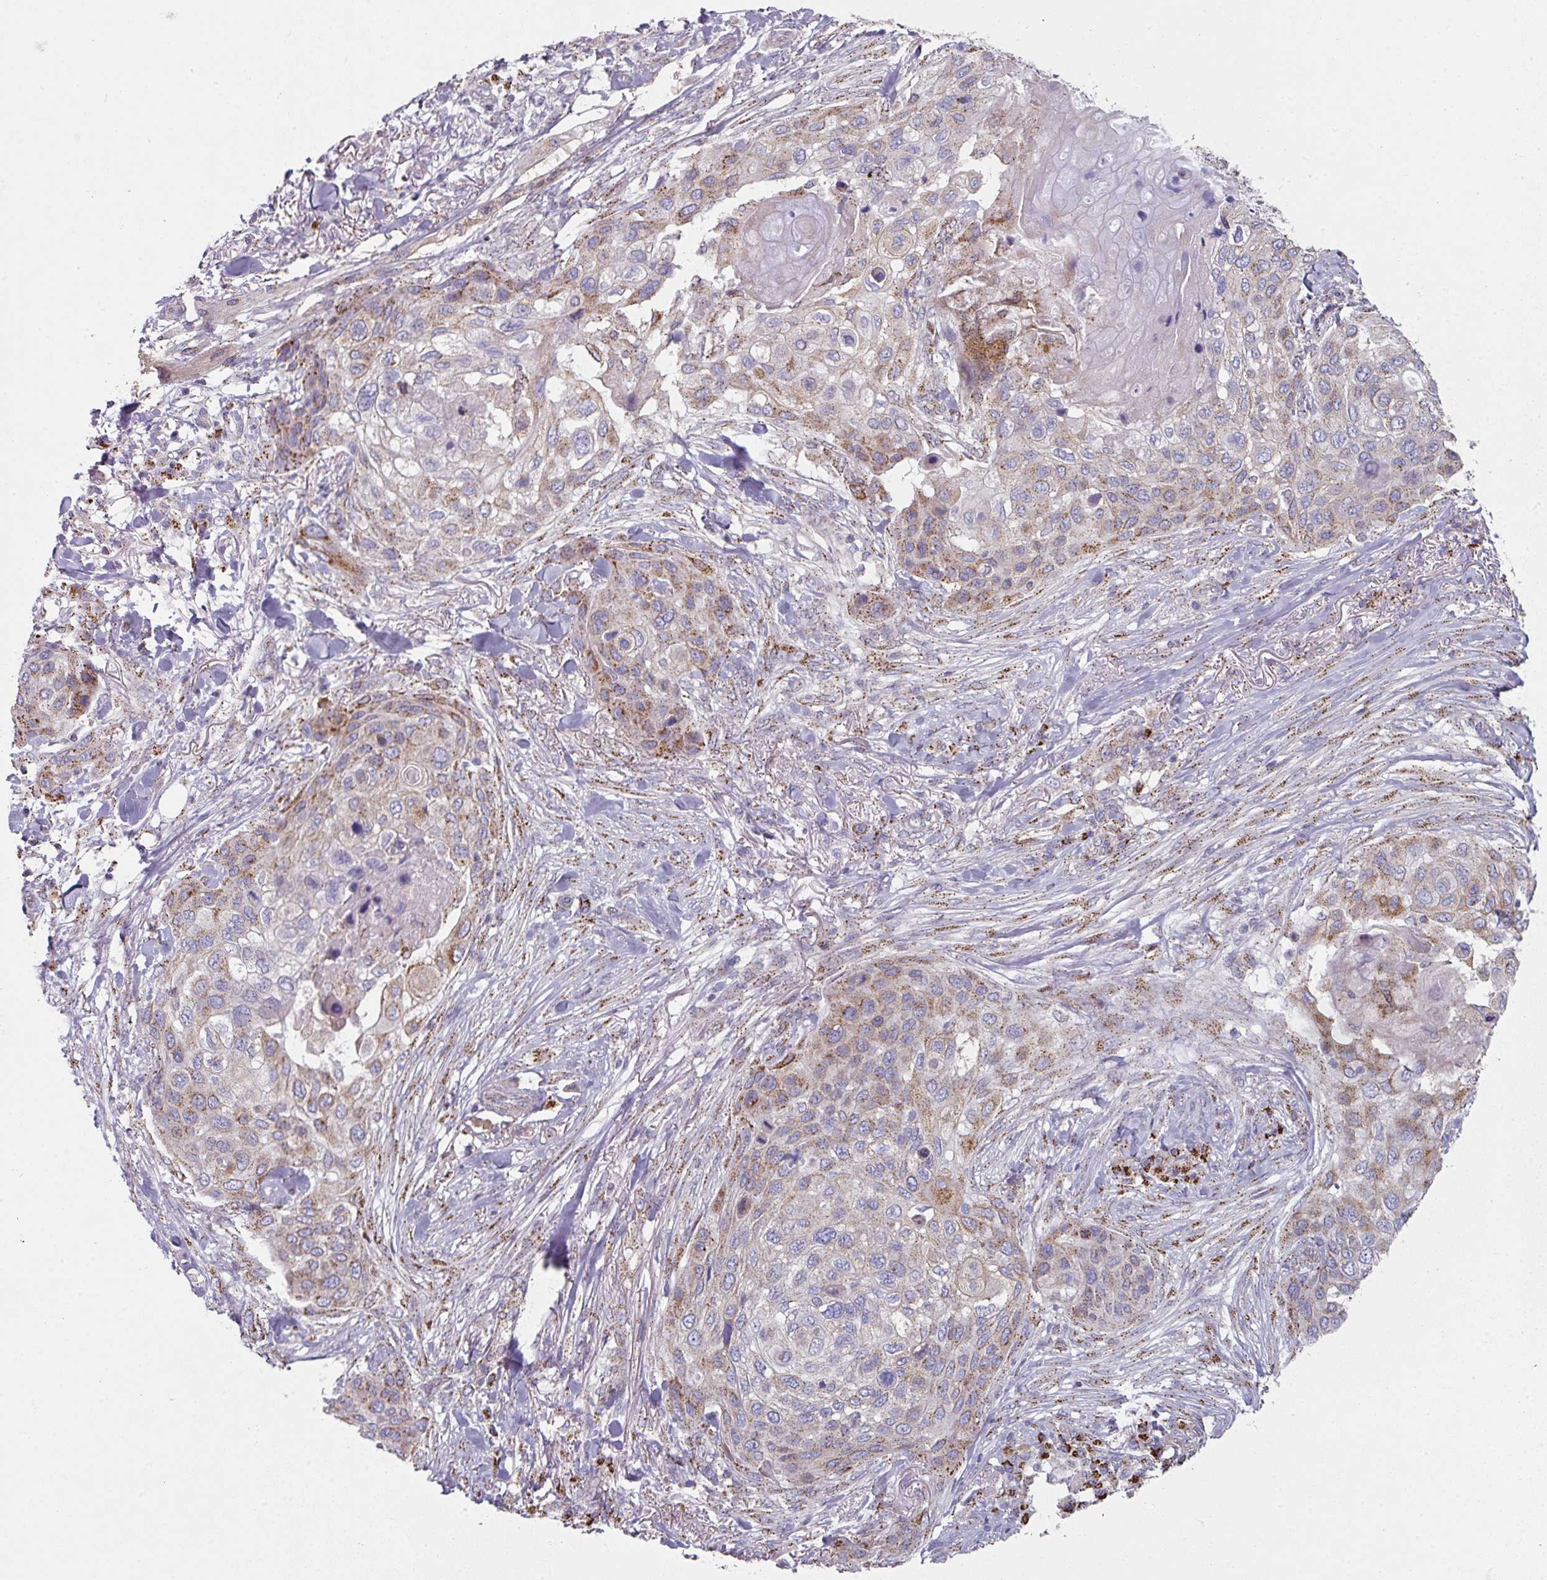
{"staining": {"intensity": "moderate", "quantity": "25%-75%", "location": "cytoplasmic/membranous"}, "tissue": "skin cancer", "cell_type": "Tumor cells", "image_type": "cancer", "snomed": [{"axis": "morphology", "description": "Squamous cell carcinoma, NOS"}, {"axis": "topography", "description": "Skin"}], "caption": "The photomicrograph exhibits immunohistochemical staining of skin cancer. There is moderate cytoplasmic/membranous expression is seen in about 25%-75% of tumor cells. (Brightfield microscopy of DAB IHC at high magnification).", "gene": "CCDC85B", "patient": {"sex": "female", "age": 87}}